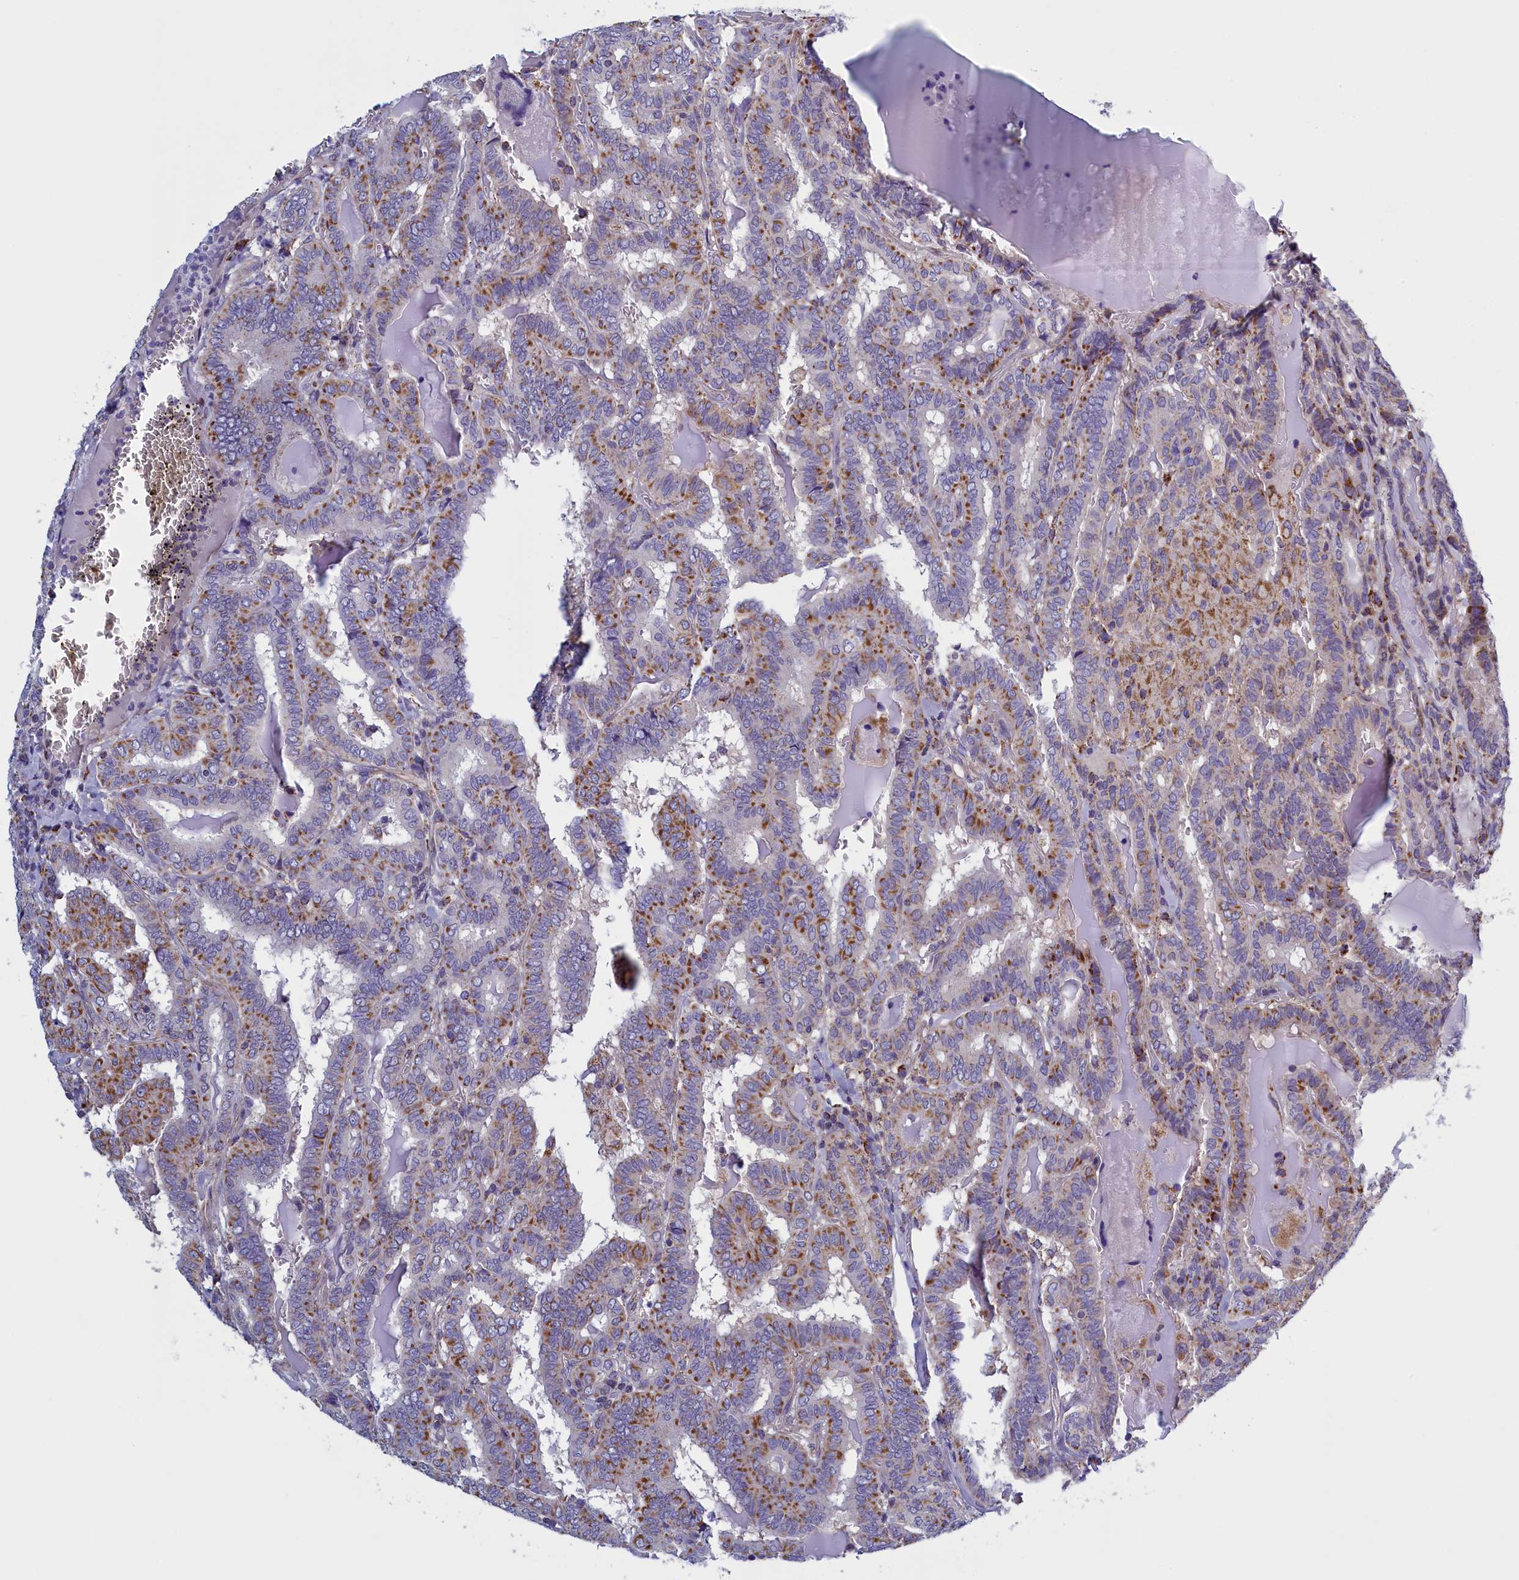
{"staining": {"intensity": "moderate", "quantity": "25%-75%", "location": "cytoplasmic/membranous"}, "tissue": "thyroid cancer", "cell_type": "Tumor cells", "image_type": "cancer", "snomed": [{"axis": "morphology", "description": "Papillary adenocarcinoma, NOS"}, {"axis": "topography", "description": "Thyroid gland"}], "caption": "A micrograph of human thyroid papillary adenocarcinoma stained for a protein reveals moderate cytoplasmic/membranous brown staining in tumor cells. (DAB IHC, brown staining for protein, blue staining for nuclei).", "gene": "IFT122", "patient": {"sex": "female", "age": 72}}